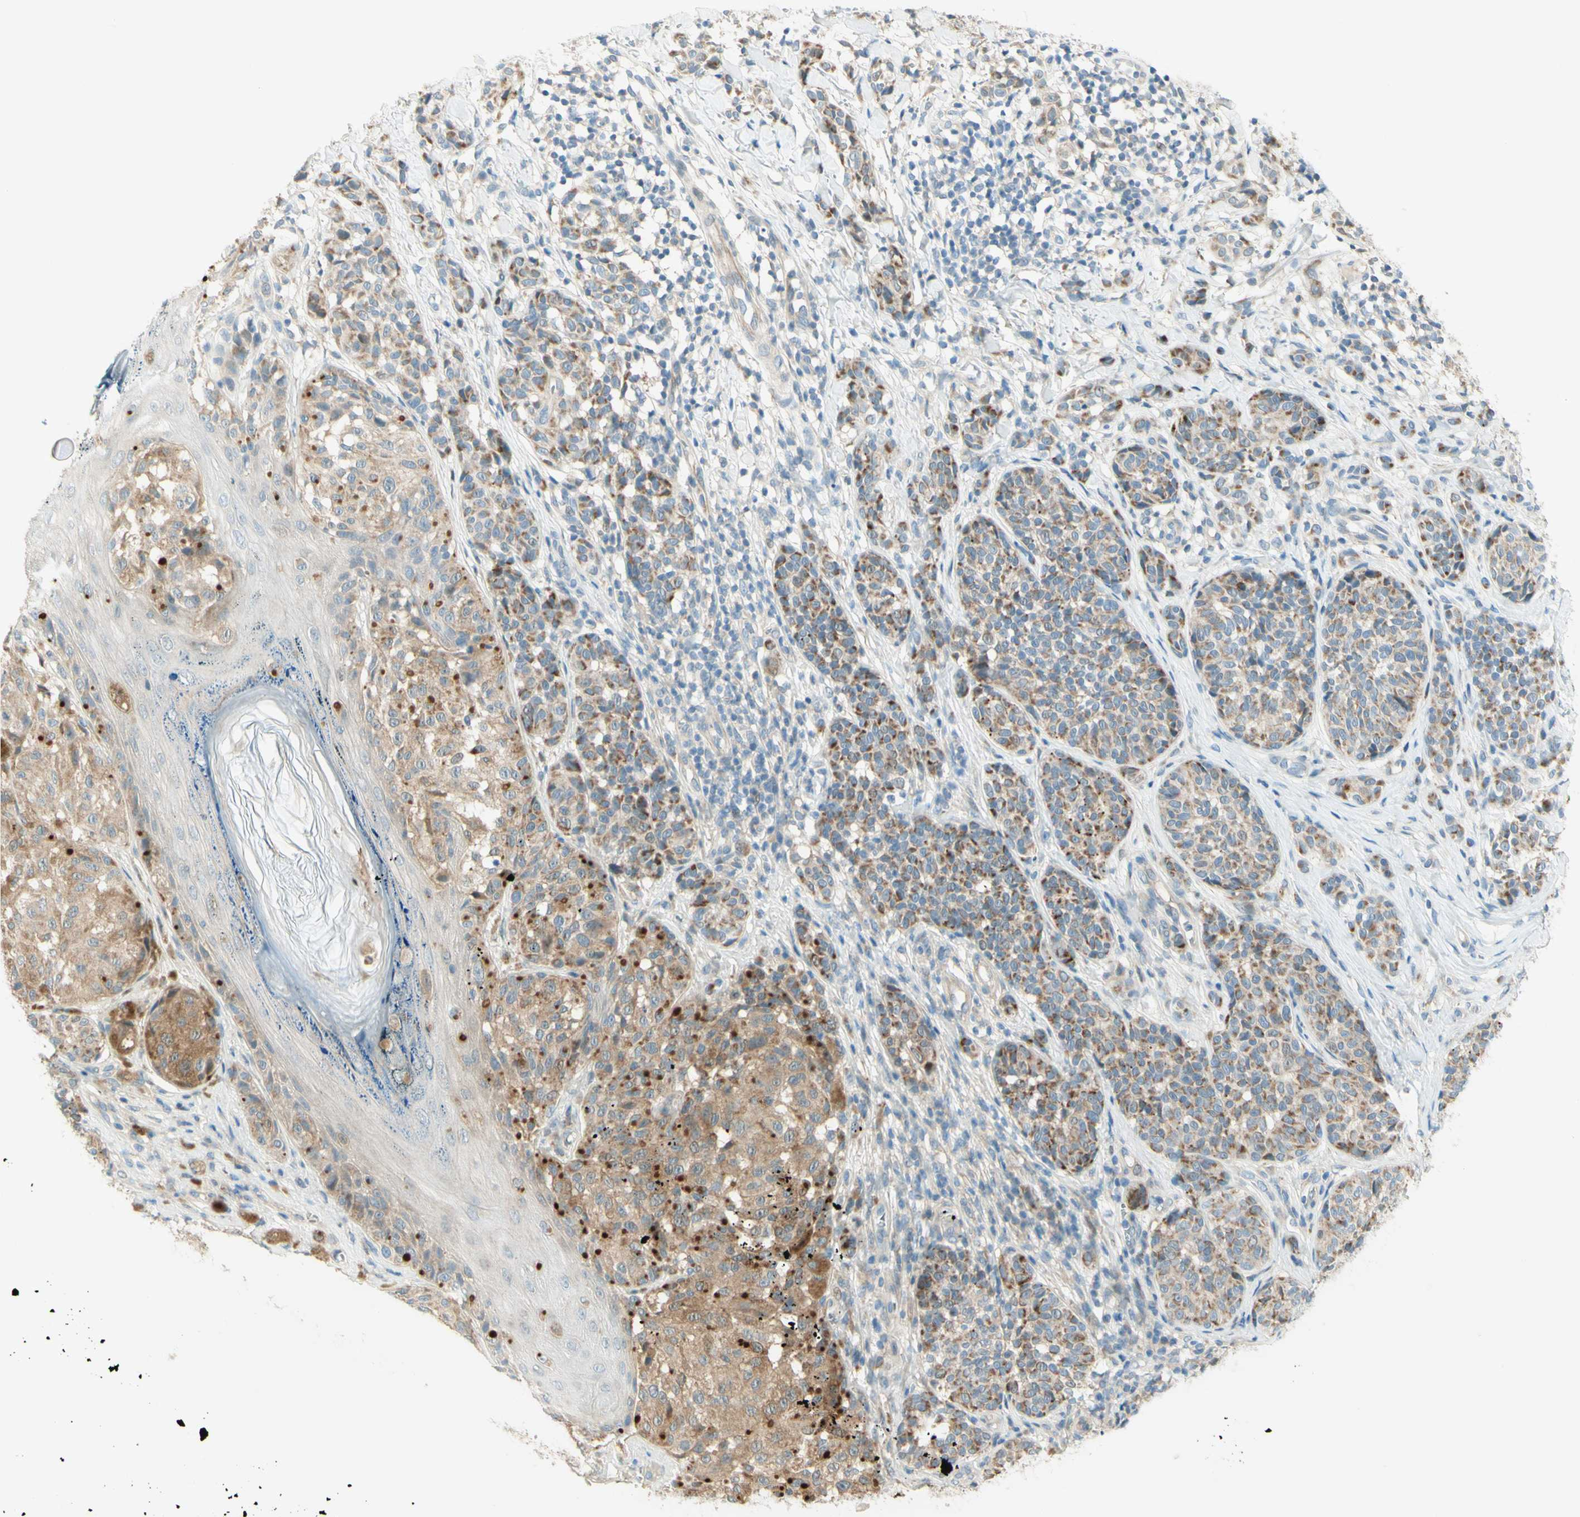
{"staining": {"intensity": "moderate", "quantity": ">75%", "location": "cytoplasmic/membranous"}, "tissue": "melanoma", "cell_type": "Tumor cells", "image_type": "cancer", "snomed": [{"axis": "morphology", "description": "Malignant melanoma, NOS"}, {"axis": "topography", "description": "Skin"}], "caption": "This is a photomicrograph of immunohistochemistry staining of malignant melanoma, which shows moderate expression in the cytoplasmic/membranous of tumor cells.", "gene": "PROM1", "patient": {"sex": "female", "age": 46}}